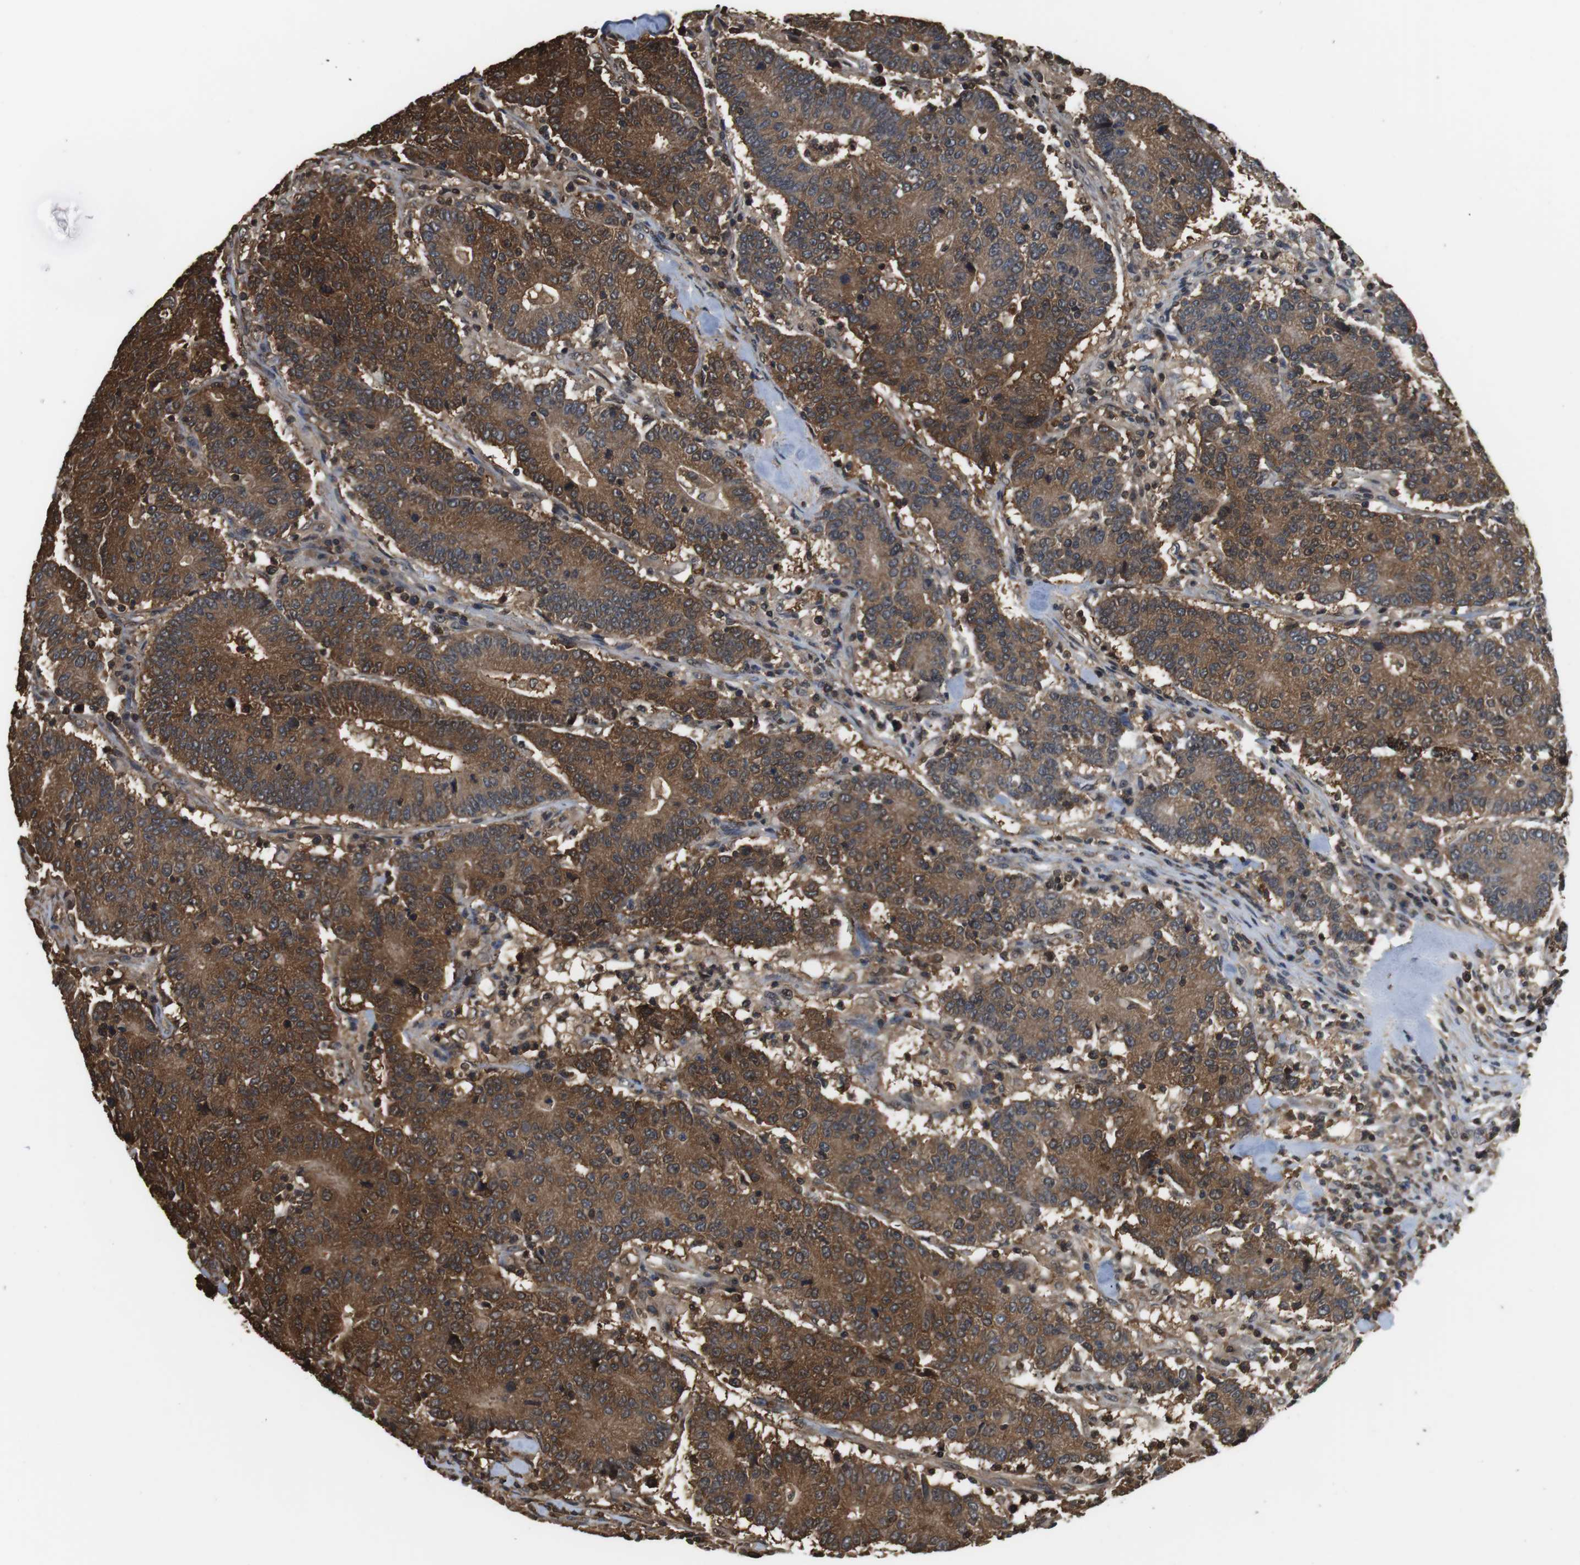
{"staining": {"intensity": "strong", "quantity": ">75%", "location": "cytoplasmic/membranous,nuclear"}, "tissue": "colorectal cancer", "cell_type": "Tumor cells", "image_type": "cancer", "snomed": [{"axis": "morphology", "description": "Normal tissue, NOS"}, {"axis": "morphology", "description": "Adenocarcinoma, NOS"}, {"axis": "topography", "description": "Colon"}], "caption": "Brown immunohistochemical staining in adenocarcinoma (colorectal) displays strong cytoplasmic/membranous and nuclear positivity in approximately >75% of tumor cells.", "gene": "LDHA", "patient": {"sex": "female", "age": 75}}